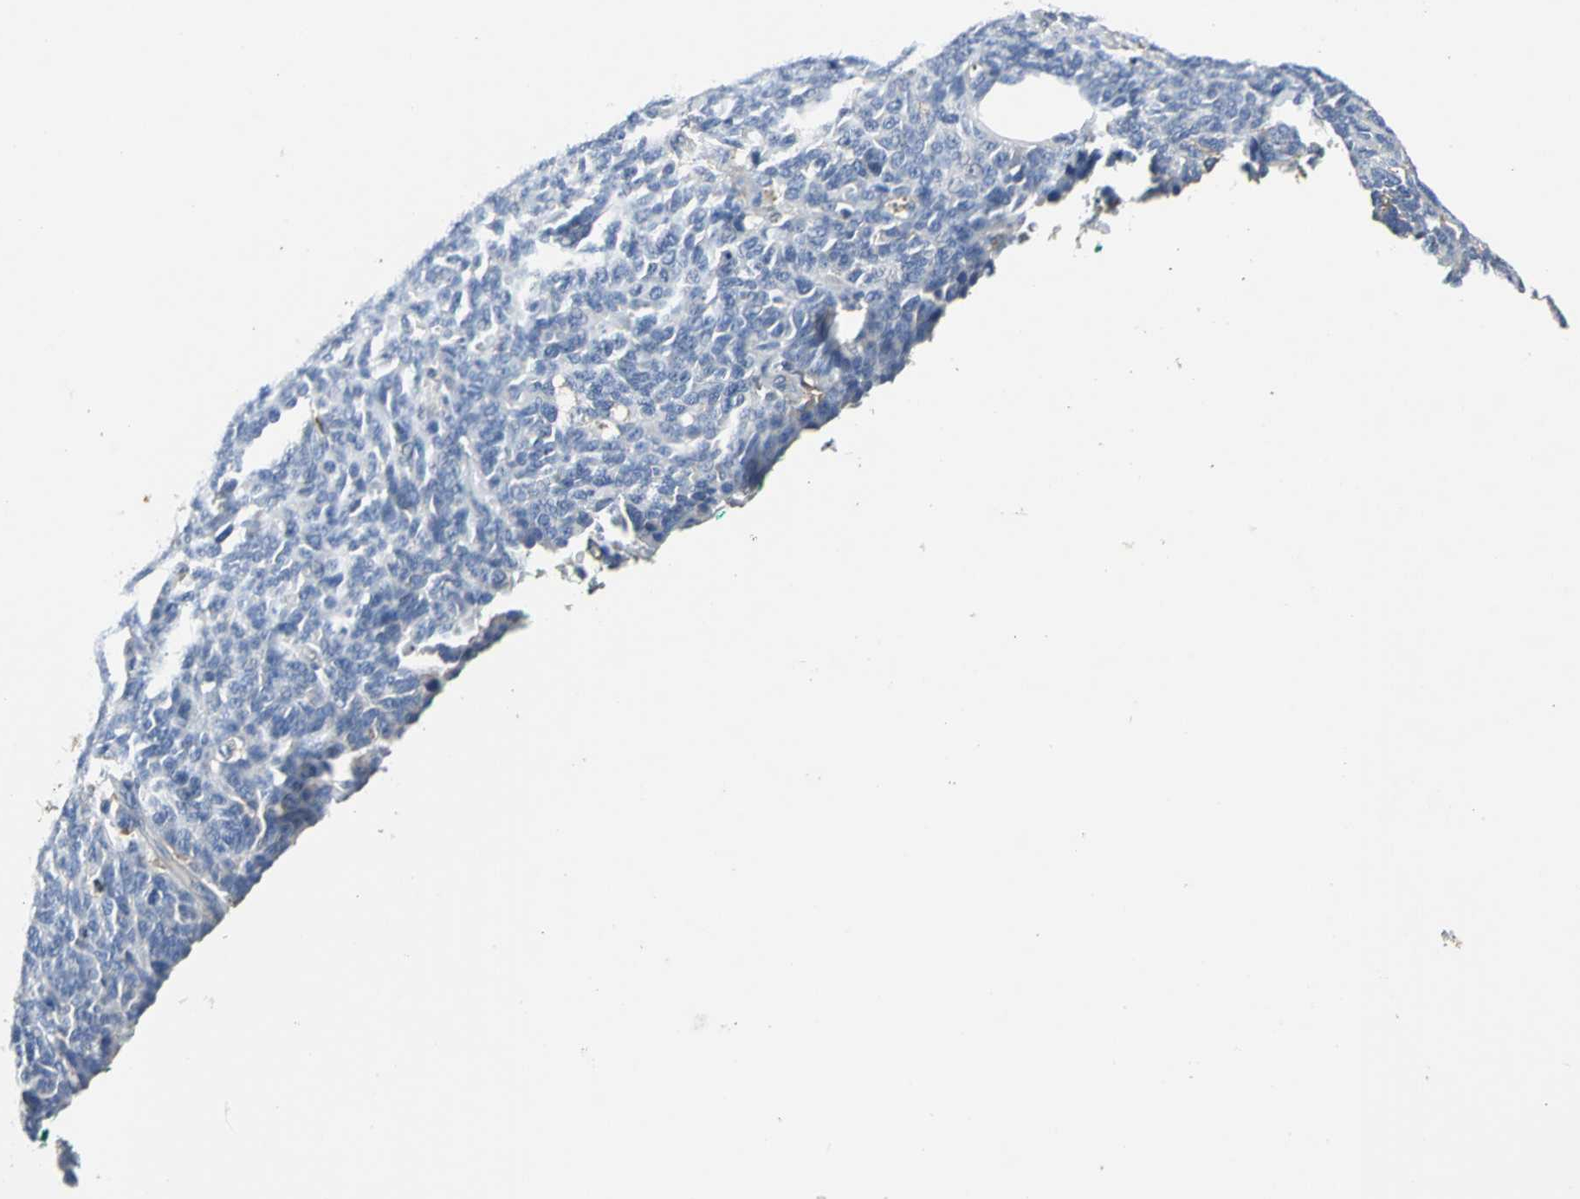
{"staining": {"intensity": "negative", "quantity": "none", "location": "none"}, "tissue": "lung cancer", "cell_type": "Tumor cells", "image_type": "cancer", "snomed": [{"axis": "morphology", "description": "Neoplasm, malignant, NOS"}, {"axis": "topography", "description": "Lung"}], "caption": "The photomicrograph exhibits no significant expression in tumor cells of lung cancer (neoplasm (malignant)).", "gene": "CHRNB1", "patient": {"sex": "female", "age": 58}}